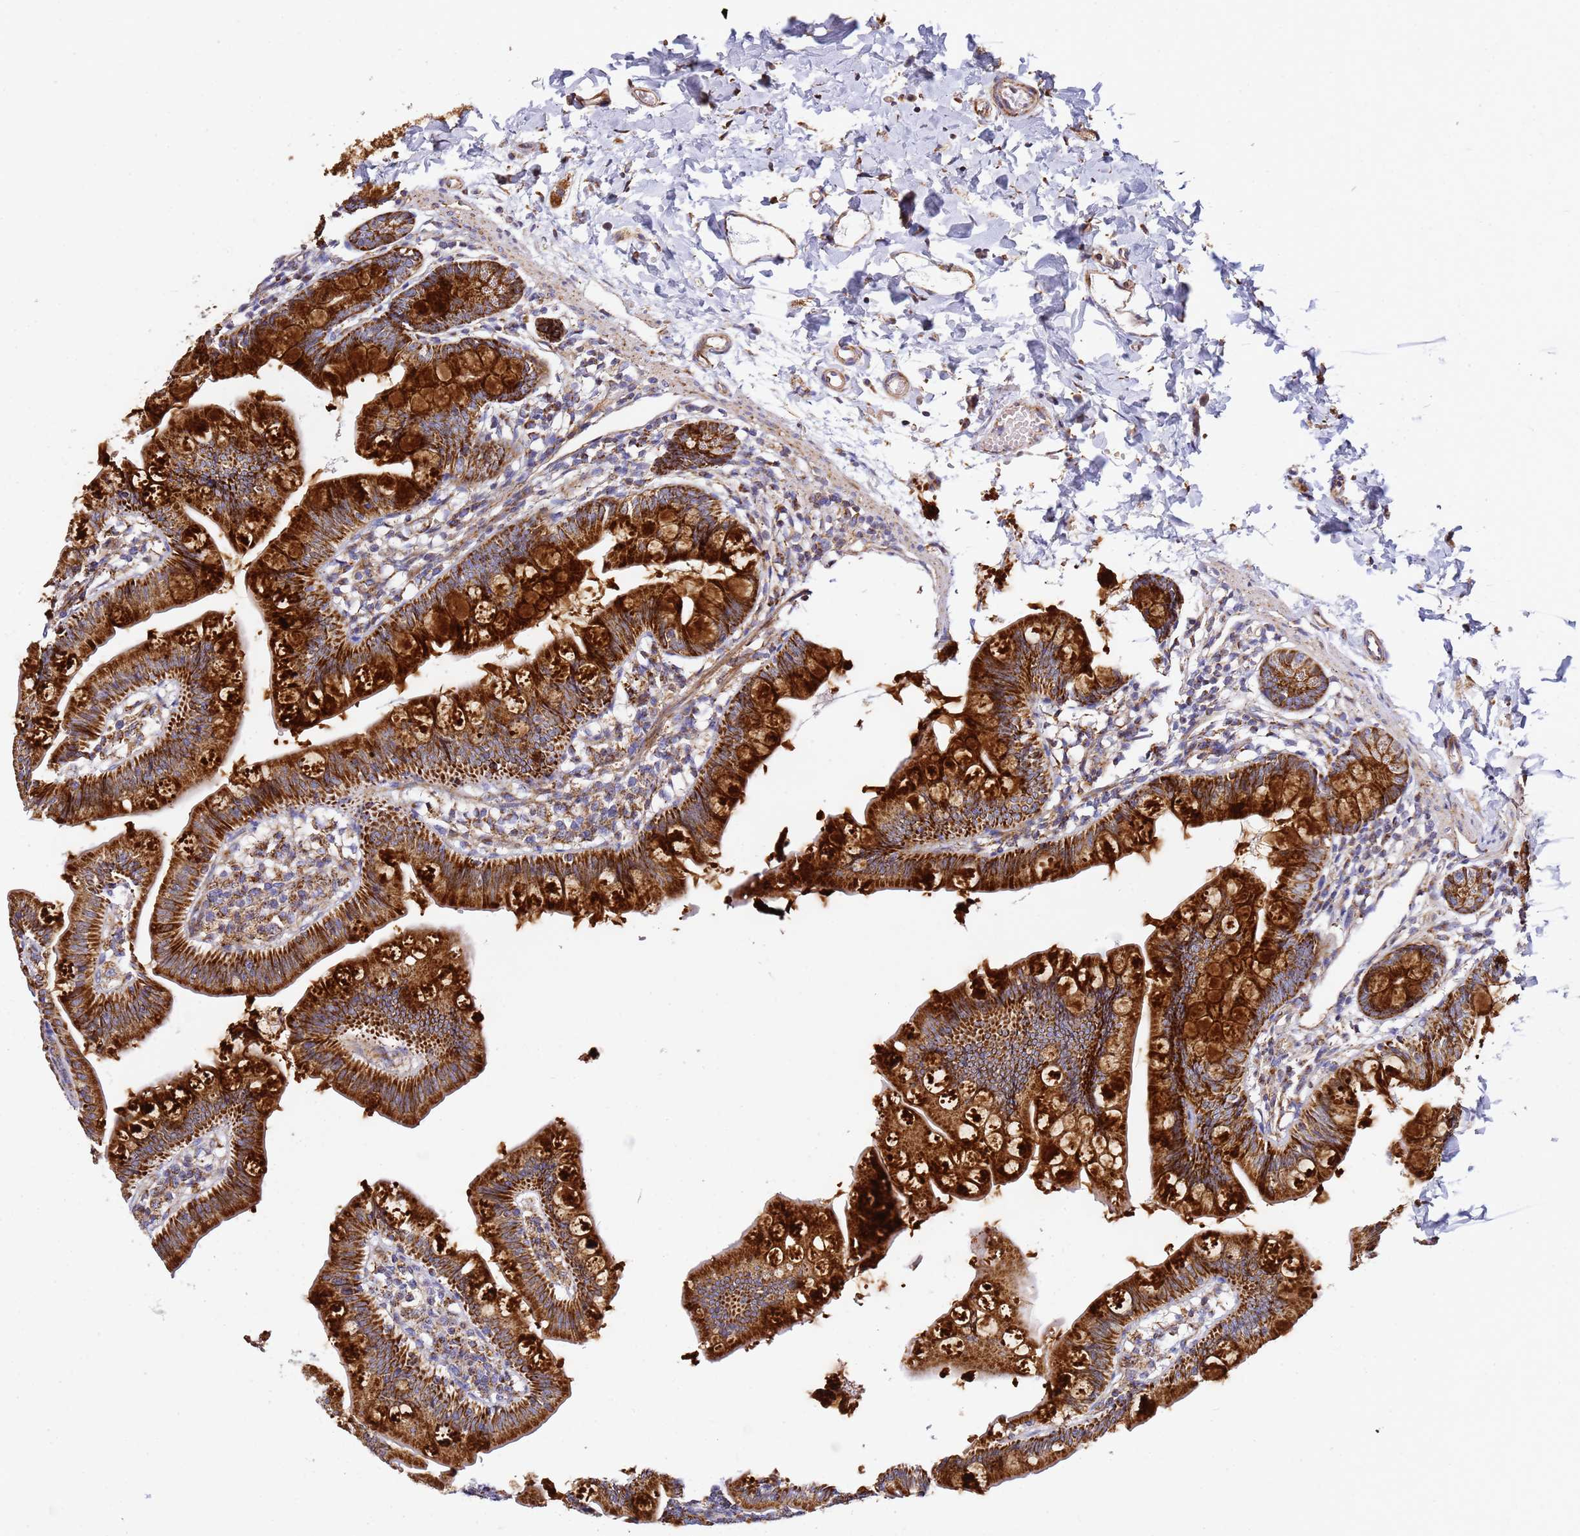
{"staining": {"intensity": "strong", "quantity": ">75%", "location": "cytoplasmic/membranous"}, "tissue": "small intestine", "cell_type": "Glandular cells", "image_type": "normal", "snomed": [{"axis": "morphology", "description": "Normal tissue, NOS"}, {"axis": "topography", "description": "Small intestine"}], "caption": "The histopathology image shows immunohistochemical staining of benign small intestine. There is strong cytoplasmic/membranous expression is appreciated in about >75% of glandular cells.", "gene": "NDUFA3", "patient": {"sex": "male", "age": 7}}